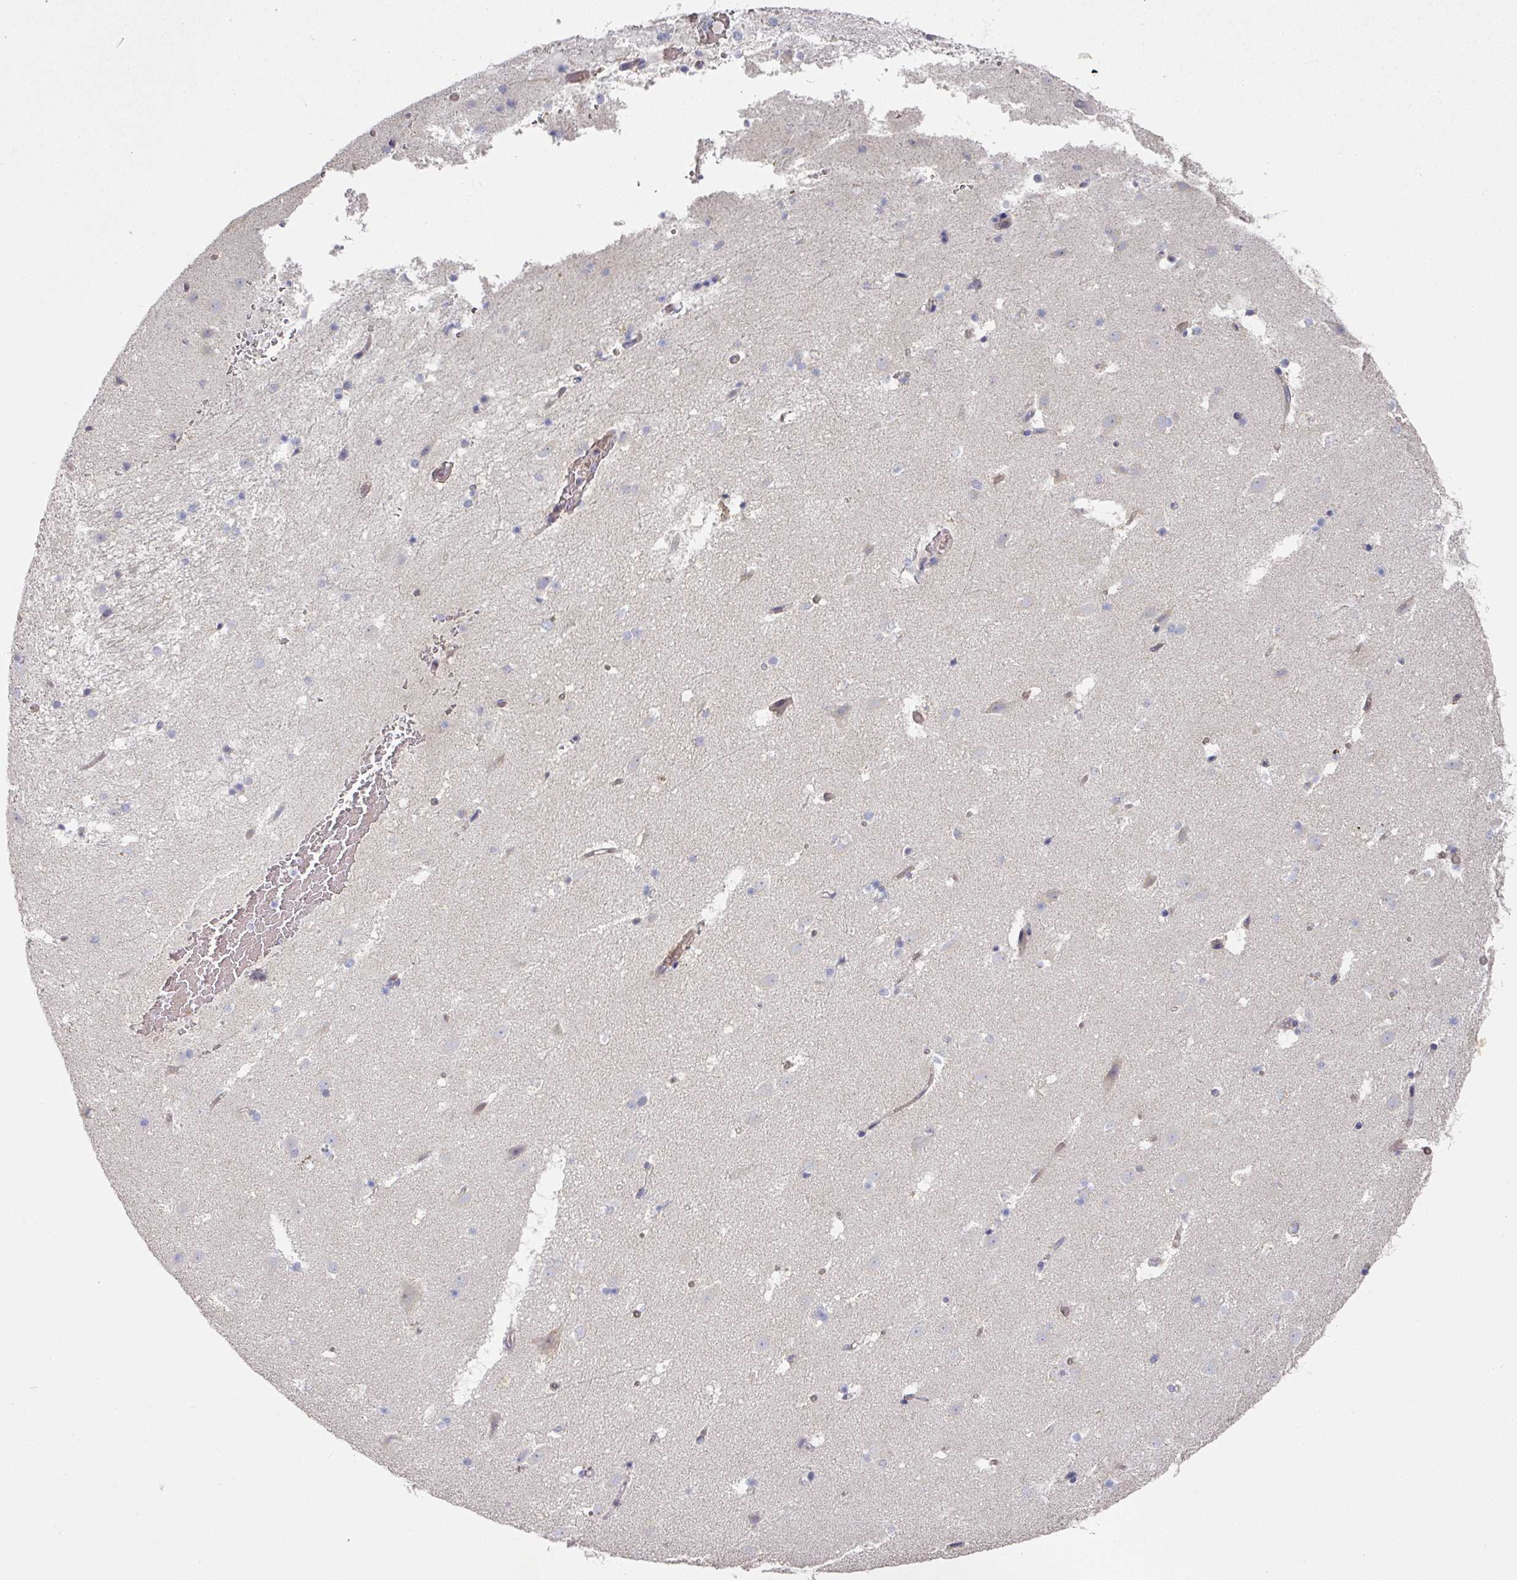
{"staining": {"intensity": "negative", "quantity": "none", "location": "none"}, "tissue": "caudate", "cell_type": "Glial cells", "image_type": "normal", "snomed": [{"axis": "morphology", "description": "Normal tissue, NOS"}, {"axis": "topography", "description": "Lateral ventricle wall"}], "caption": "An immunohistochemistry micrograph of benign caudate is shown. There is no staining in glial cells of caudate.", "gene": "PYROXD2", "patient": {"sex": "male", "age": 37}}